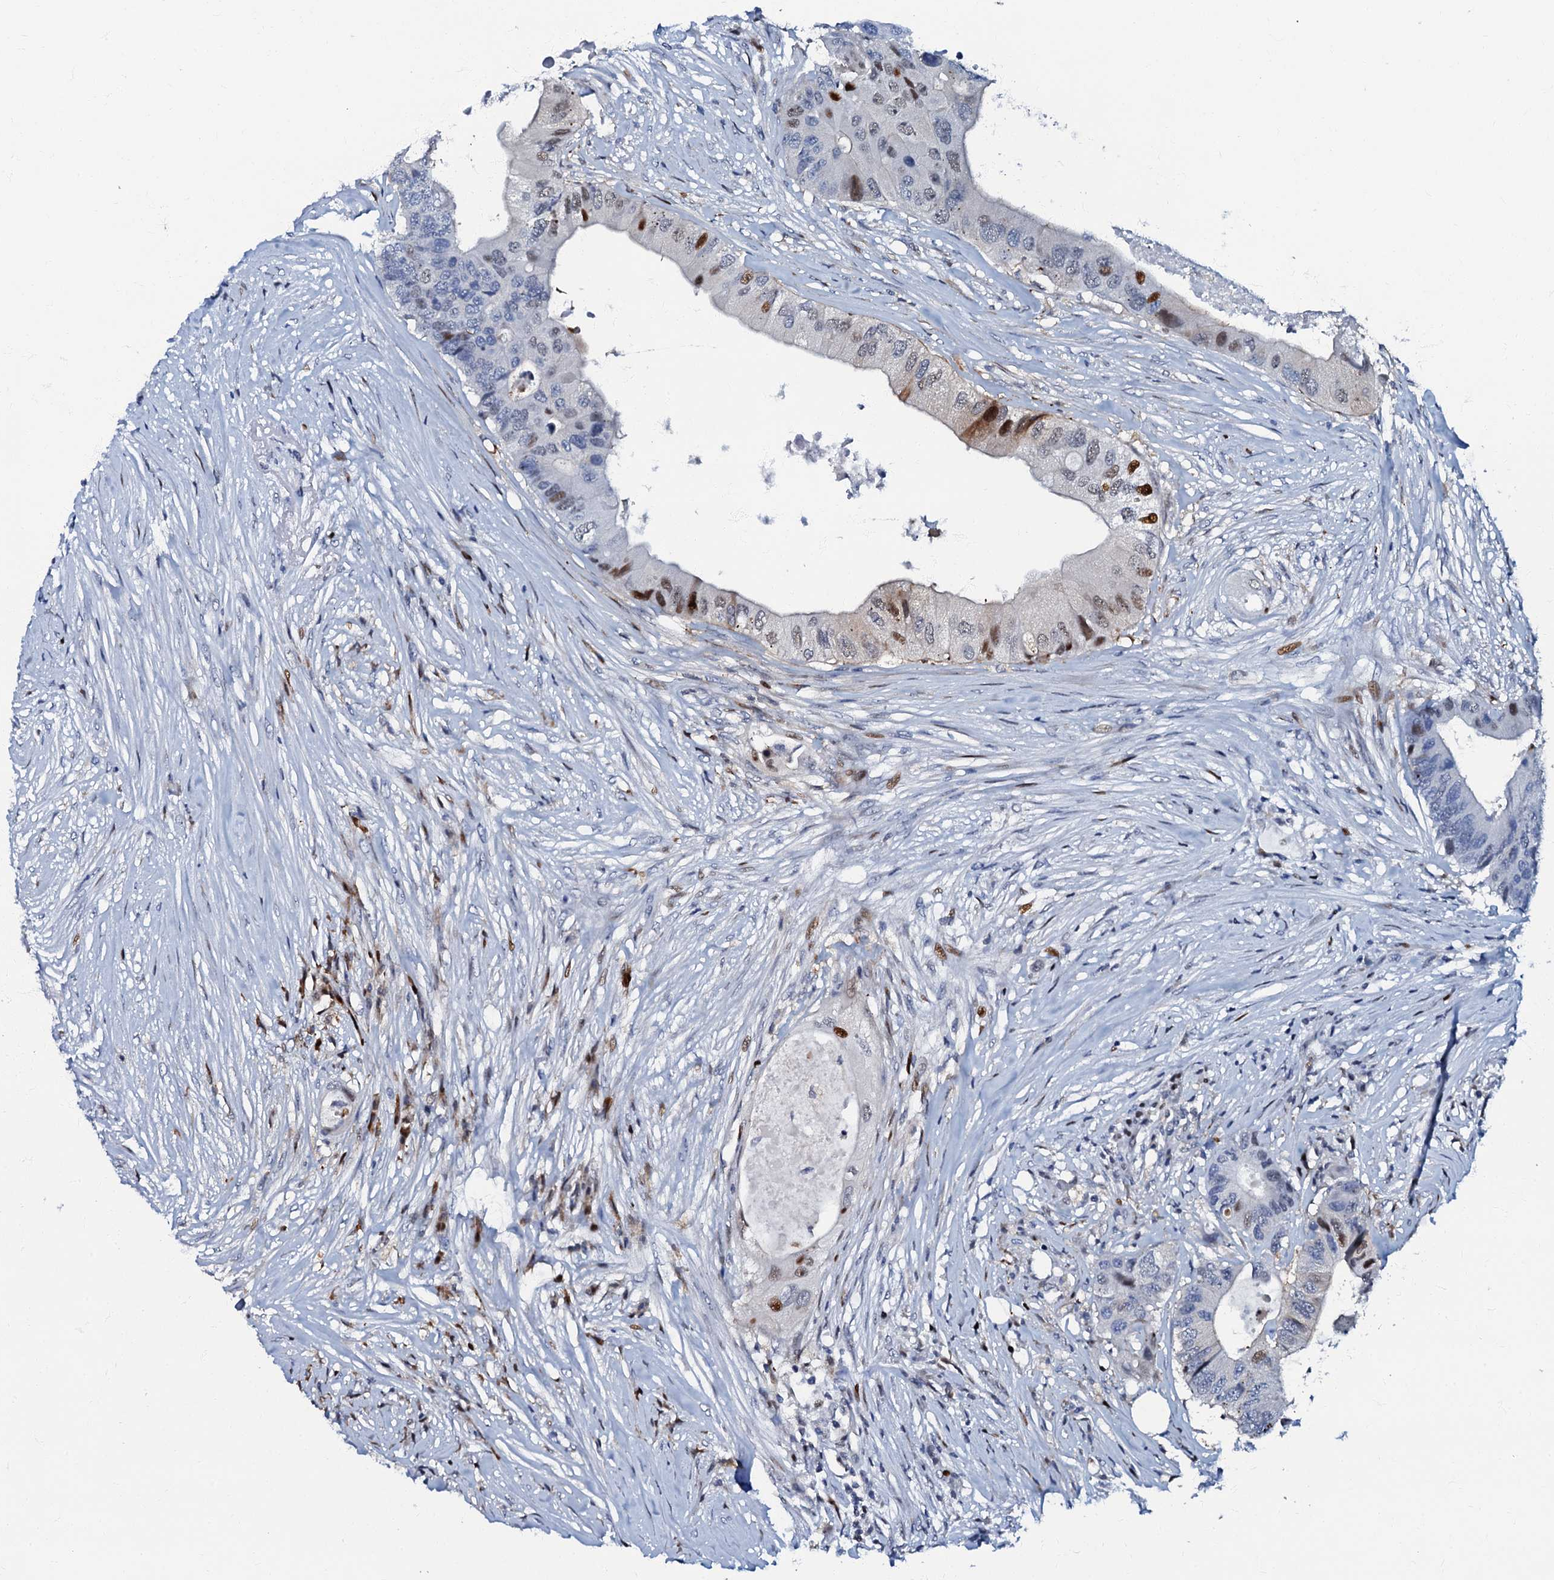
{"staining": {"intensity": "strong", "quantity": "<25%", "location": "nuclear"}, "tissue": "colorectal cancer", "cell_type": "Tumor cells", "image_type": "cancer", "snomed": [{"axis": "morphology", "description": "Adenocarcinoma, NOS"}, {"axis": "topography", "description": "Colon"}], "caption": "High-magnification brightfield microscopy of colorectal cancer (adenocarcinoma) stained with DAB (3,3'-diaminobenzidine) (brown) and counterstained with hematoxylin (blue). tumor cells exhibit strong nuclear positivity is identified in approximately<25% of cells.", "gene": "MFSD5", "patient": {"sex": "male", "age": 71}}